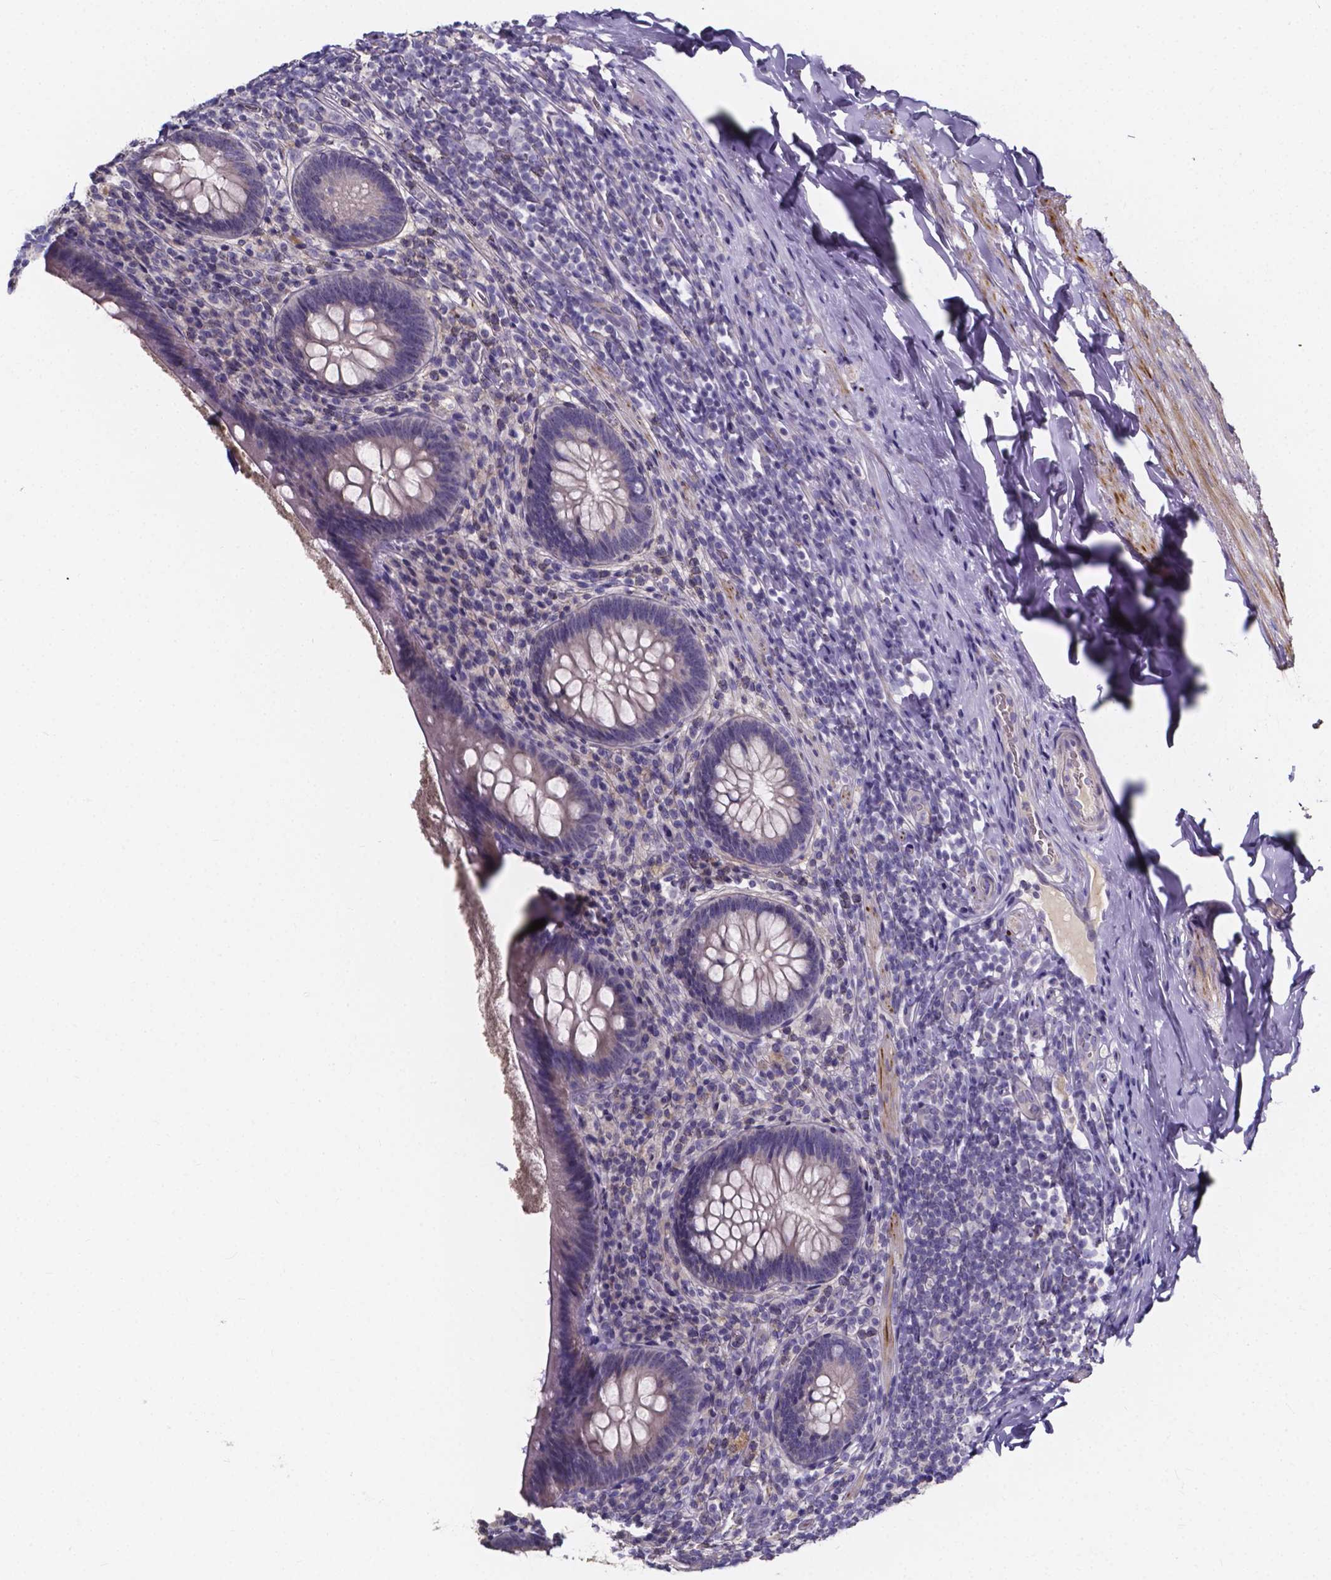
{"staining": {"intensity": "negative", "quantity": "none", "location": "none"}, "tissue": "appendix", "cell_type": "Glandular cells", "image_type": "normal", "snomed": [{"axis": "morphology", "description": "Normal tissue, NOS"}, {"axis": "topography", "description": "Appendix"}], "caption": "Human appendix stained for a protein using immunohistochemistry (IHC) demonstrates no staining in glandular cells.", "gene": "SPOCD1", "patient": {"sex": "male", "age": 47}}